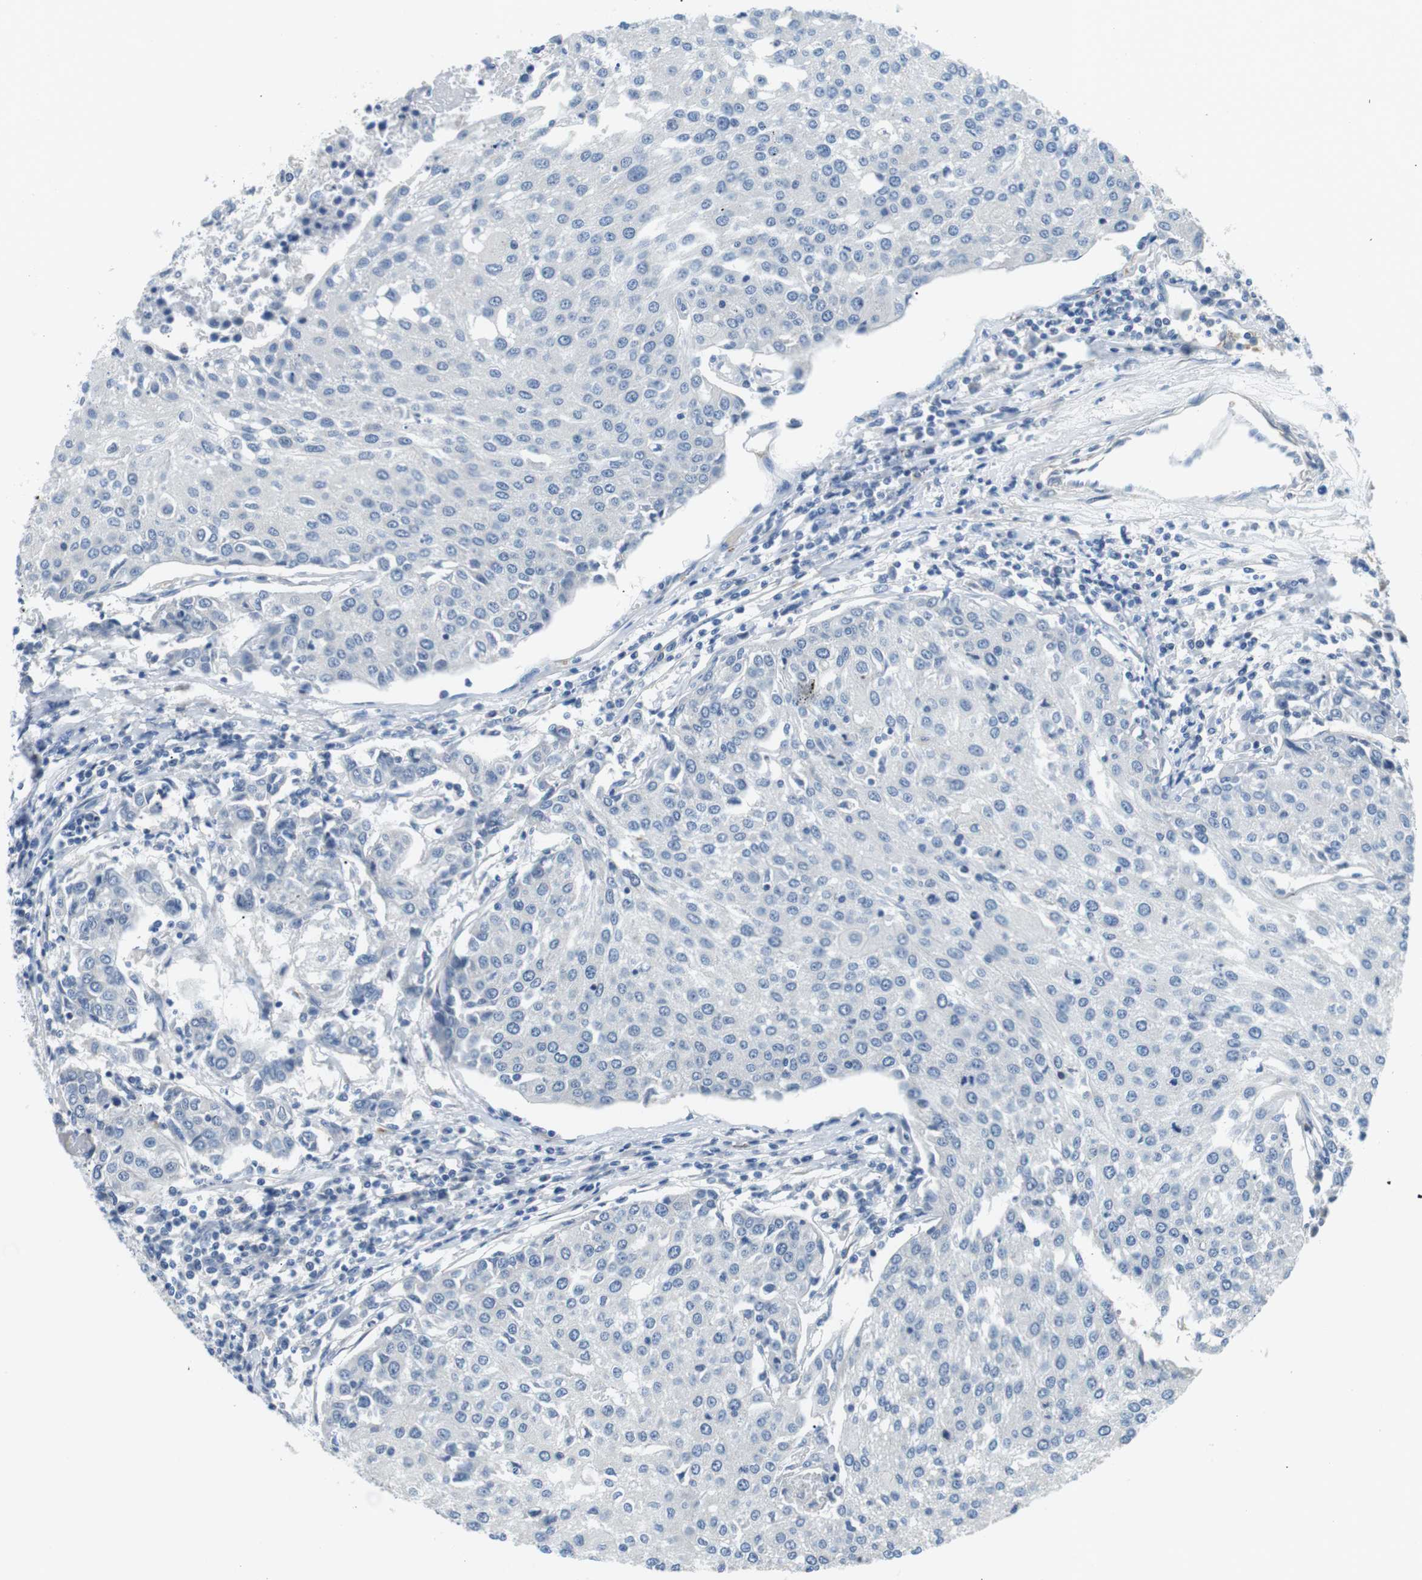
{"staining": {"intensity": "negative", "quantity": "none", "location": "none"}, "tissue": "urothelial cancer", "cell_type": "Tumor cells", "image_type": "cancer", "snomed": [{"axis": "morphology", "description": "Urothelial carcinoma, High grade"}, {"axis": "topography", "description": "Urinary bladder"}], "caption": "This is an immunohistochemistry micrograph of urothelial carcinoma (high-grade). There is no positivity in tumor cells.", "gene": "WSCD1", "patient": {"sex": "female", "age": 85}}